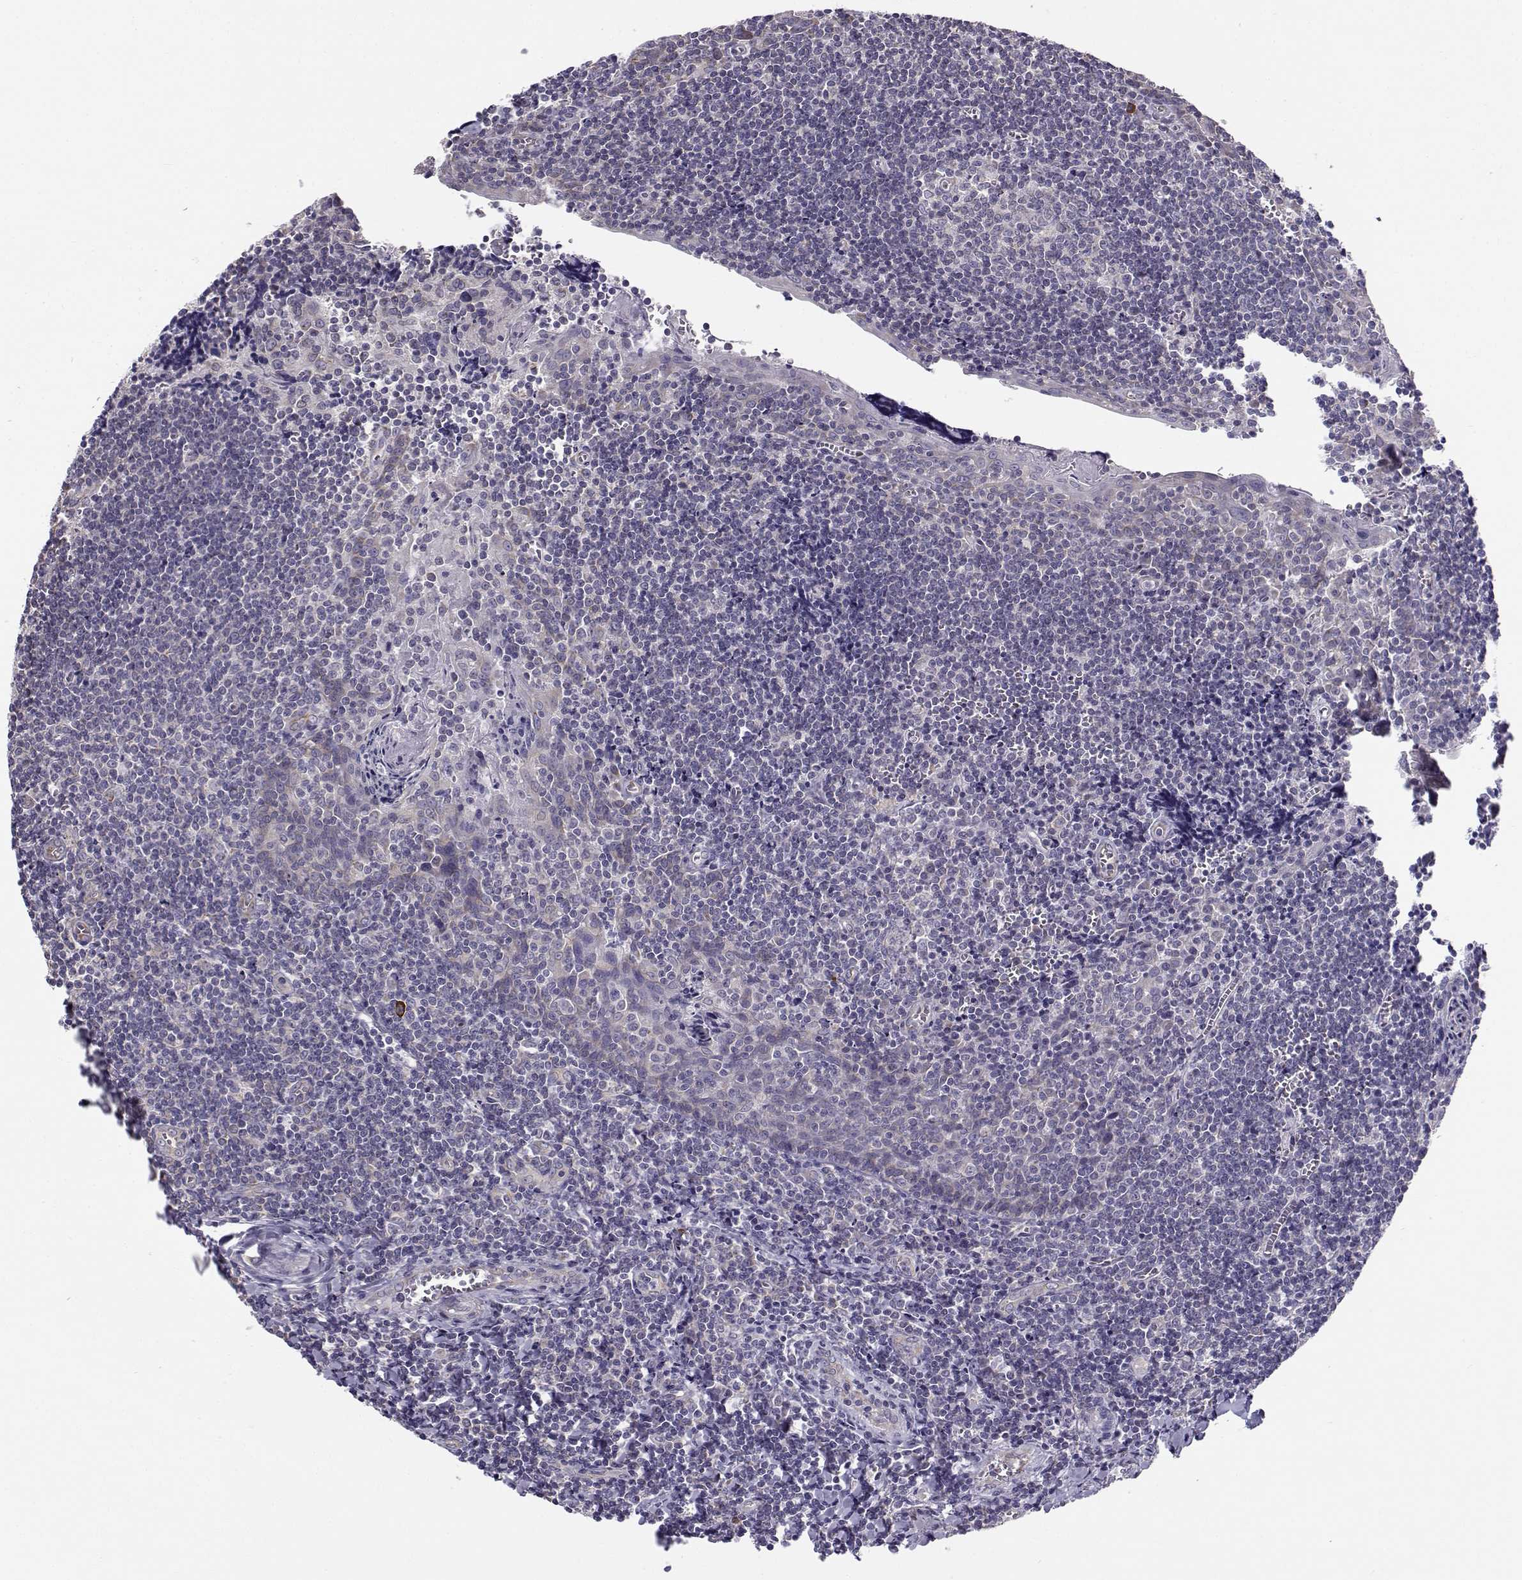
{"staining": {"intensity": "negative", "quantity": "none", "location": "none"}, "tissue": "tonsil", "cell_type": "Germinal center cells", "image_type": "normal", "snomed": [{"axis": "morphology", "description": "Normal tissue, NOS"}, {"axis": "morphology", "description": "Inflammation, NOS"}, {"axis": "topography", "description": "Tonsil"}], "caption": "Protein analysis of benign tonsil exhibits no significant staining in germinal center cells.", "gene": "BEND6", "patient": {"sex": "female", "age": 31}}